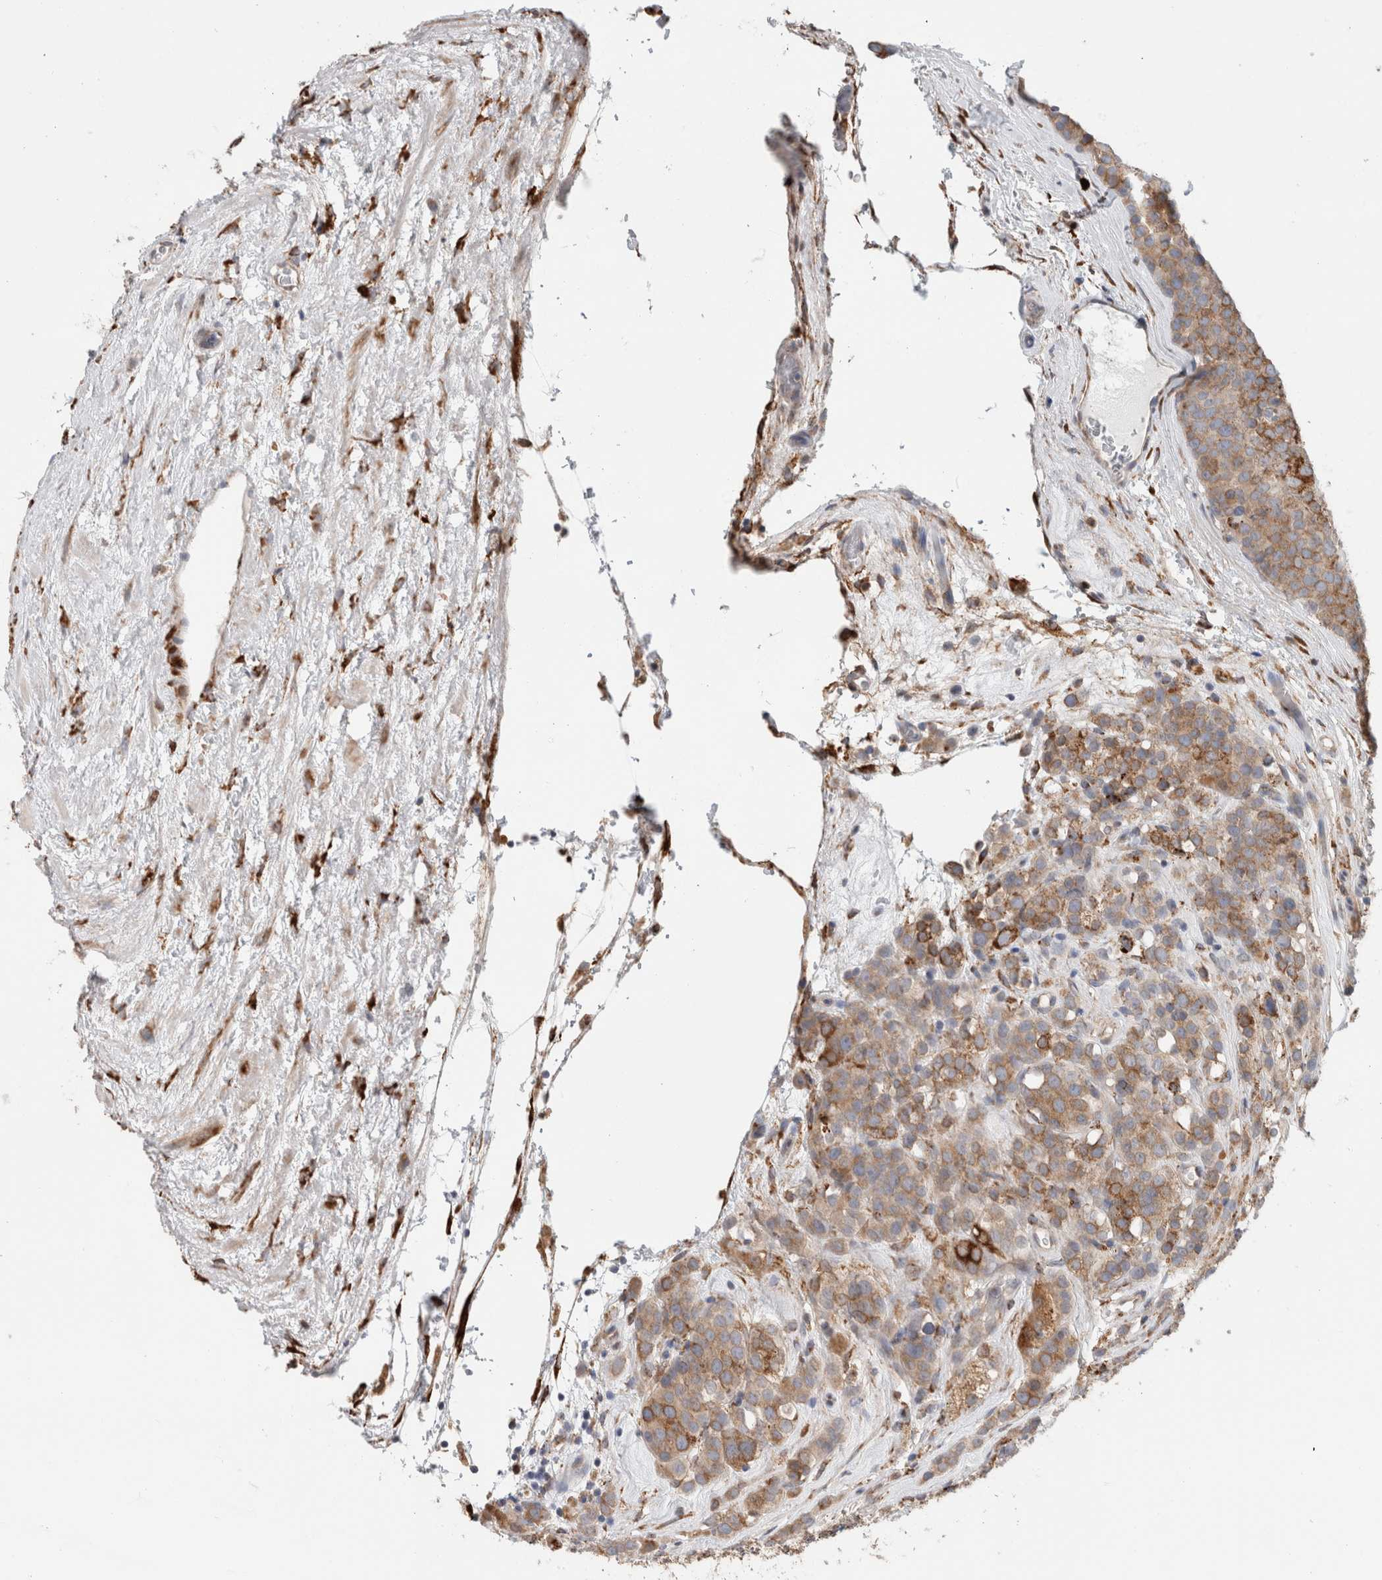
{"staining": {"intensity": "moderate", "quantity": "25%-75%", "location": "cytoplasmic/membranous"}, "tissue": "testis cancer", "cell_type": "Tumor cells", "image_type": "cancer", "snomed": [{"axis": "morphology", "description": "Seminoma, NOS"}, {"axis": "topography", "description": "Testis"}], "caption": "Protein staining by IHC reveals moderate cytoplasmic/membranous staining in about 25%-75% of tumor cells in testis seminoma.", "gene": "P4HA1", "patient": {"sex": "male", "age": 71}}